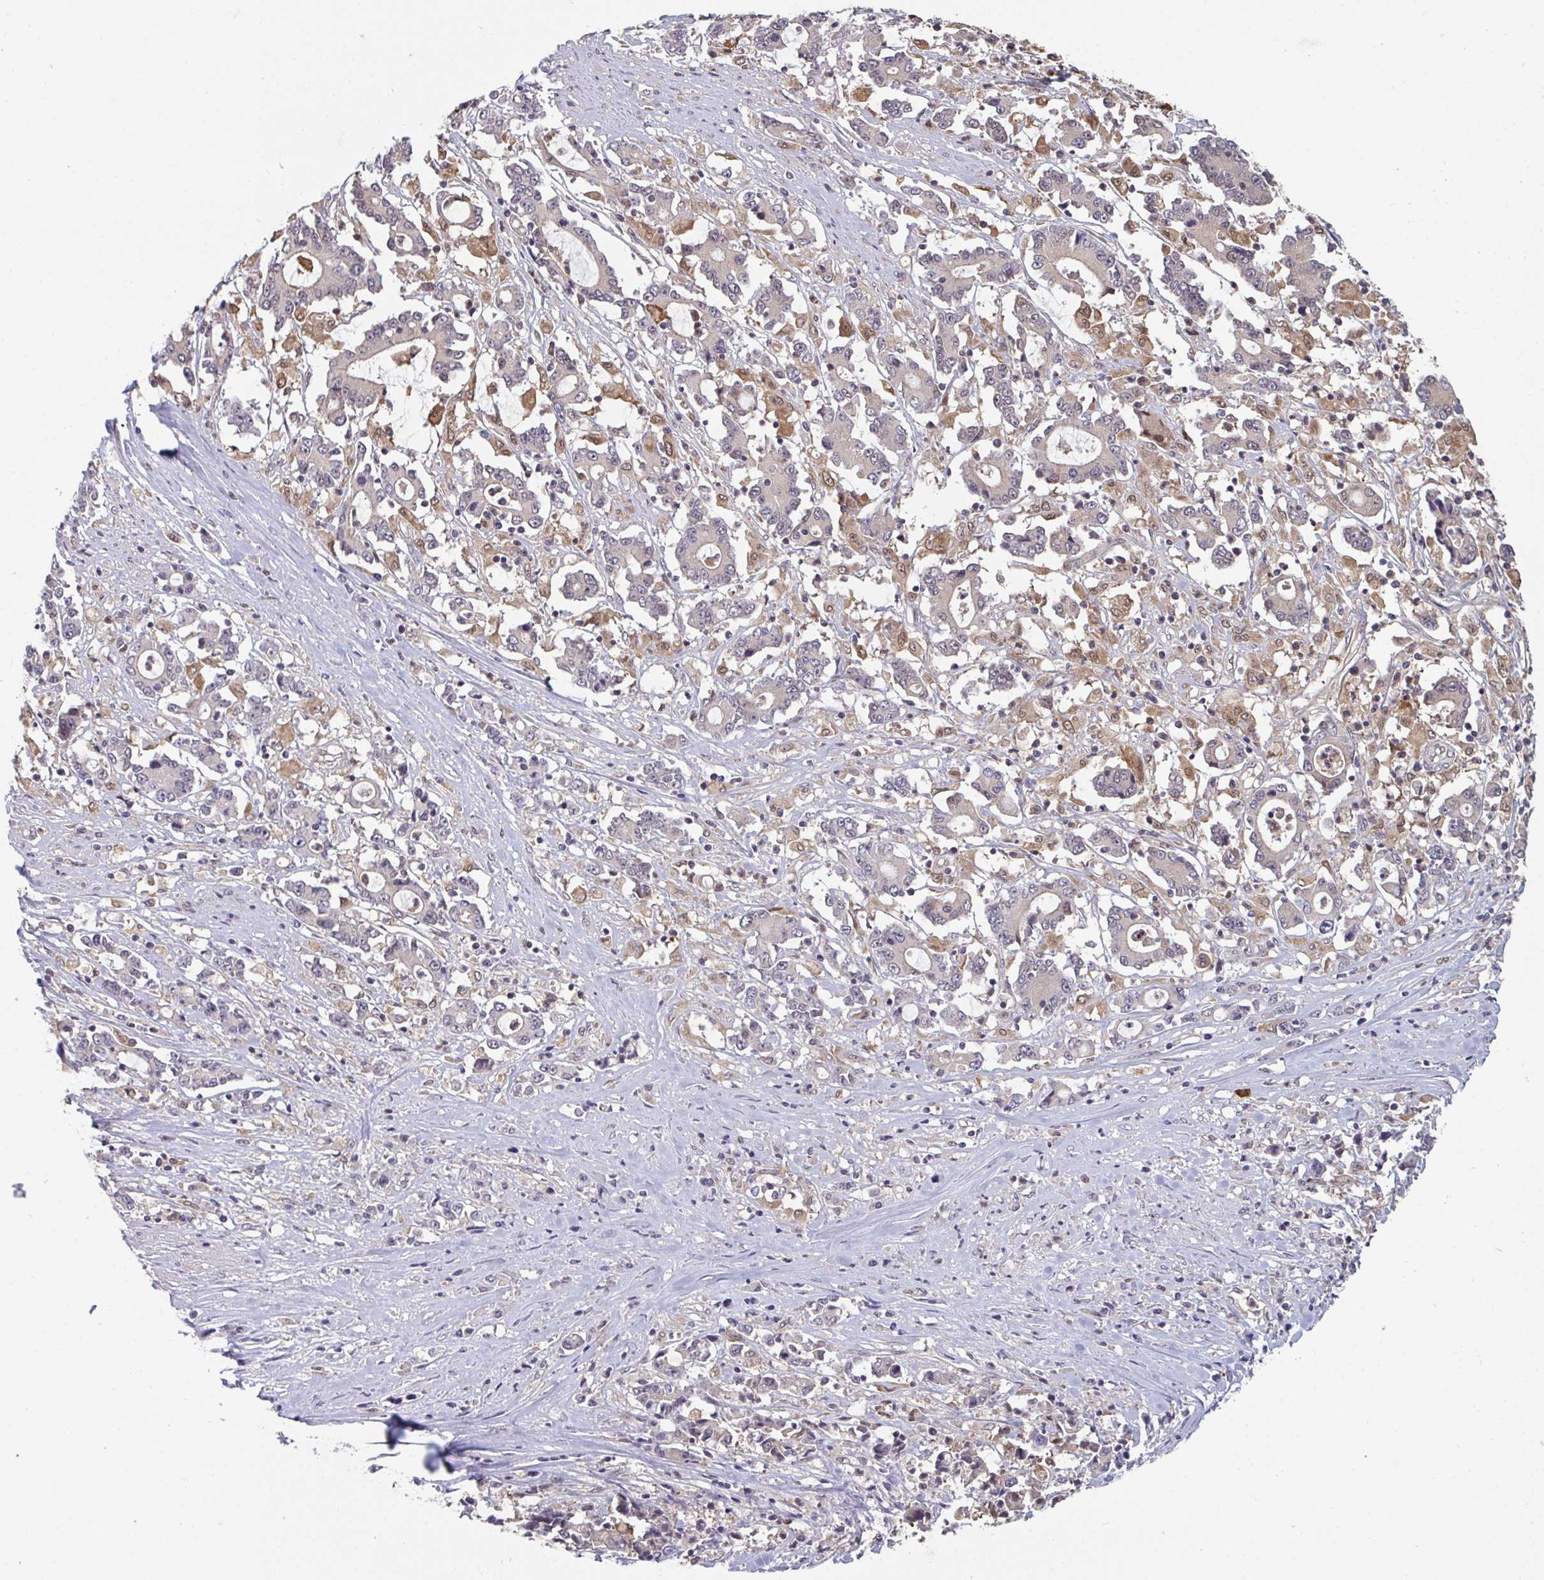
{"staining": {"intensity": "weak", "quantity": "25%-75%", "location": "cytoplasmic/membranous"}, "tissue": "stomach cancer", "cell_type": "Tumor cells", "image_type": "cancer", "snomed": [{"axis": "morphology", "description": "Adenocarcinoma, NOS"}, {"axis": "topography", "description": "Stomach, upper"}], "caption": "Tumor cells exhibit low levels of weak cytoplasmic/membranous expression in about 25%-75% of cells in stomach cancer (adenocarcinoma).", "gene": "PTPRD", "patient": {"sex": "male", "age": 68}}